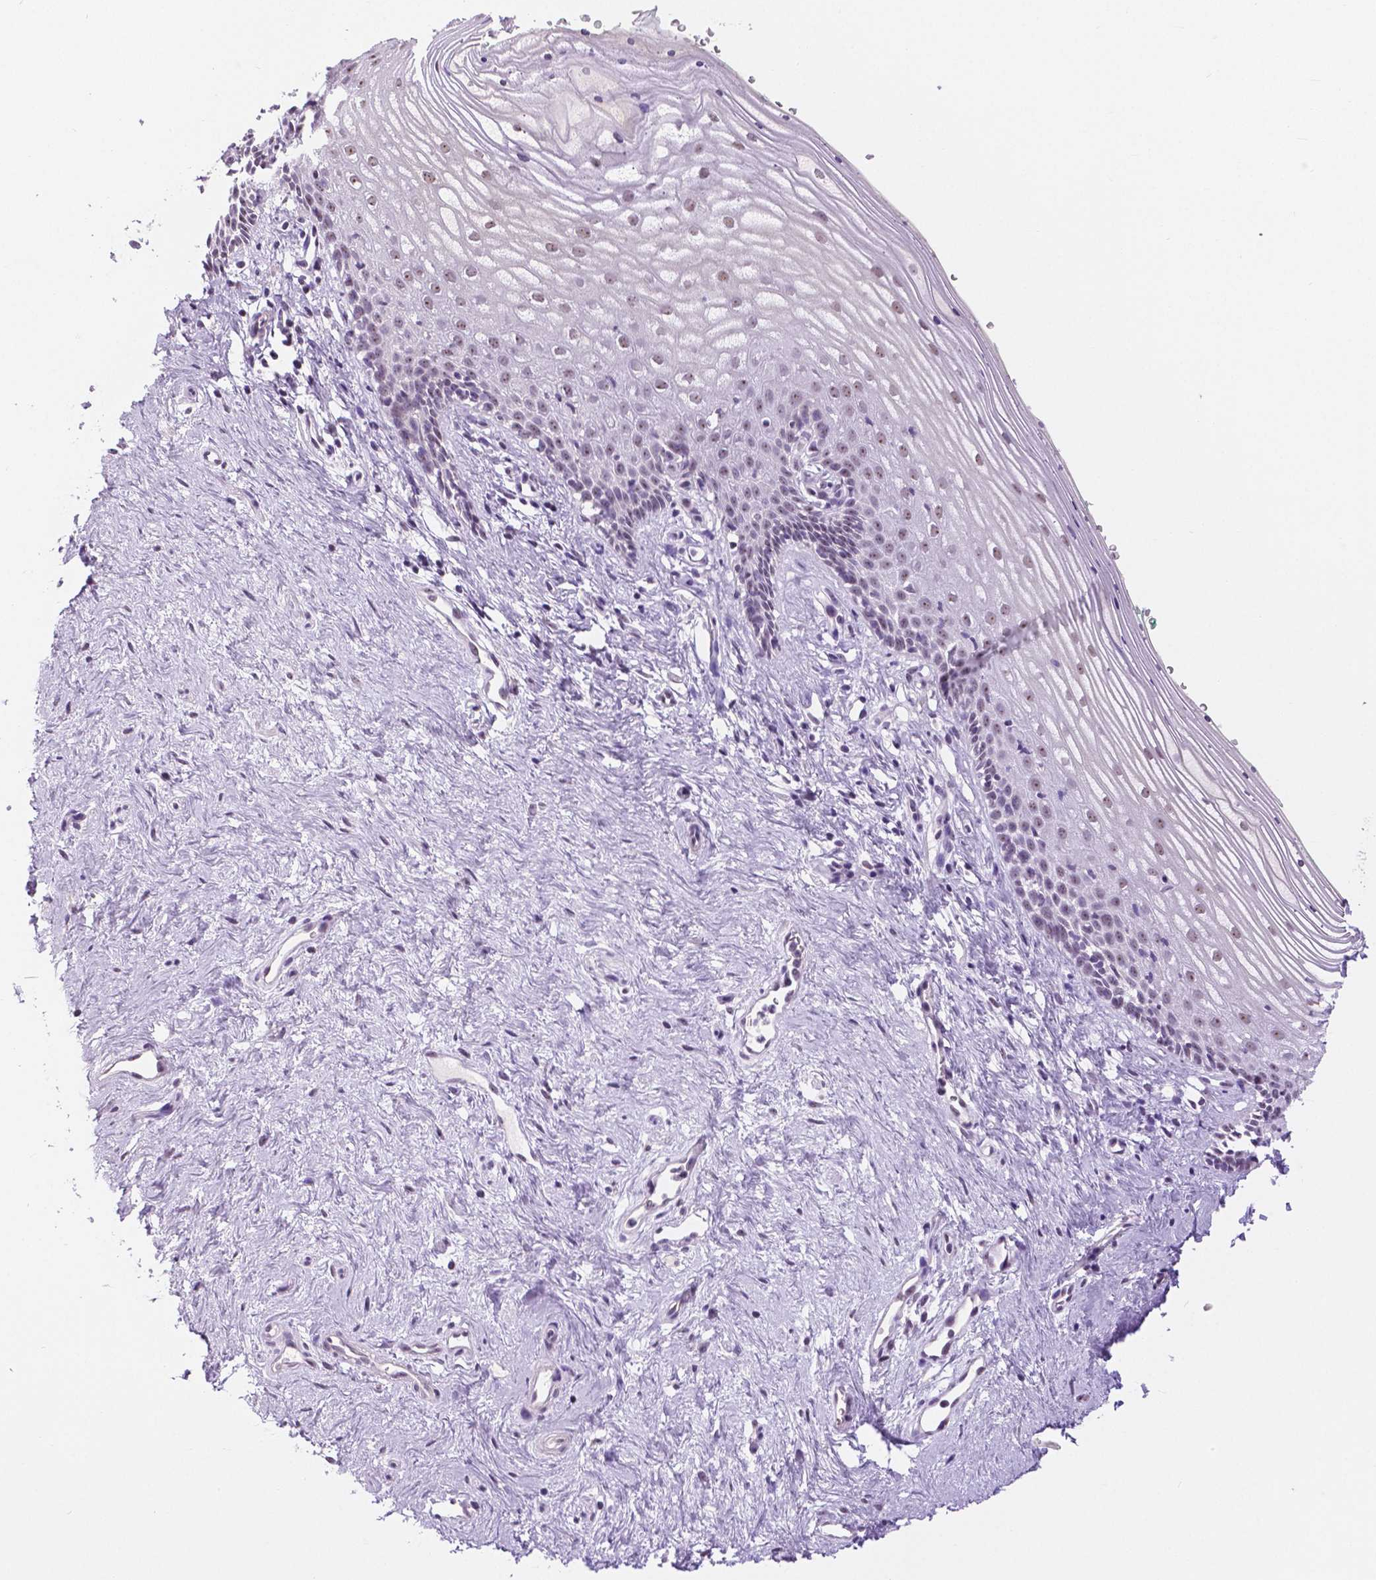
{"staining": {"intensity": "weak", "quantity": "25%-75%", "location": "nuclear"}, "tissue": "vagina", "cell_type": "Squamous epithelial cells", "image_type": "normal", "snomed": [{"axis": "morphology", "description": "Normal tissue, NOS"}, {"axis": "topography", "description": "Vagina"}], "caption": "Immunohistochemical staining of unremarkable vagina shows low levels of weak nuclear expression in approximately 25%-75% of squamous epithelial cells. (DAB IHC, brown staining for protein, blue staining for nuclei).", "gene": "NHP2", "patient": {"sex": "female", "age": 42}}